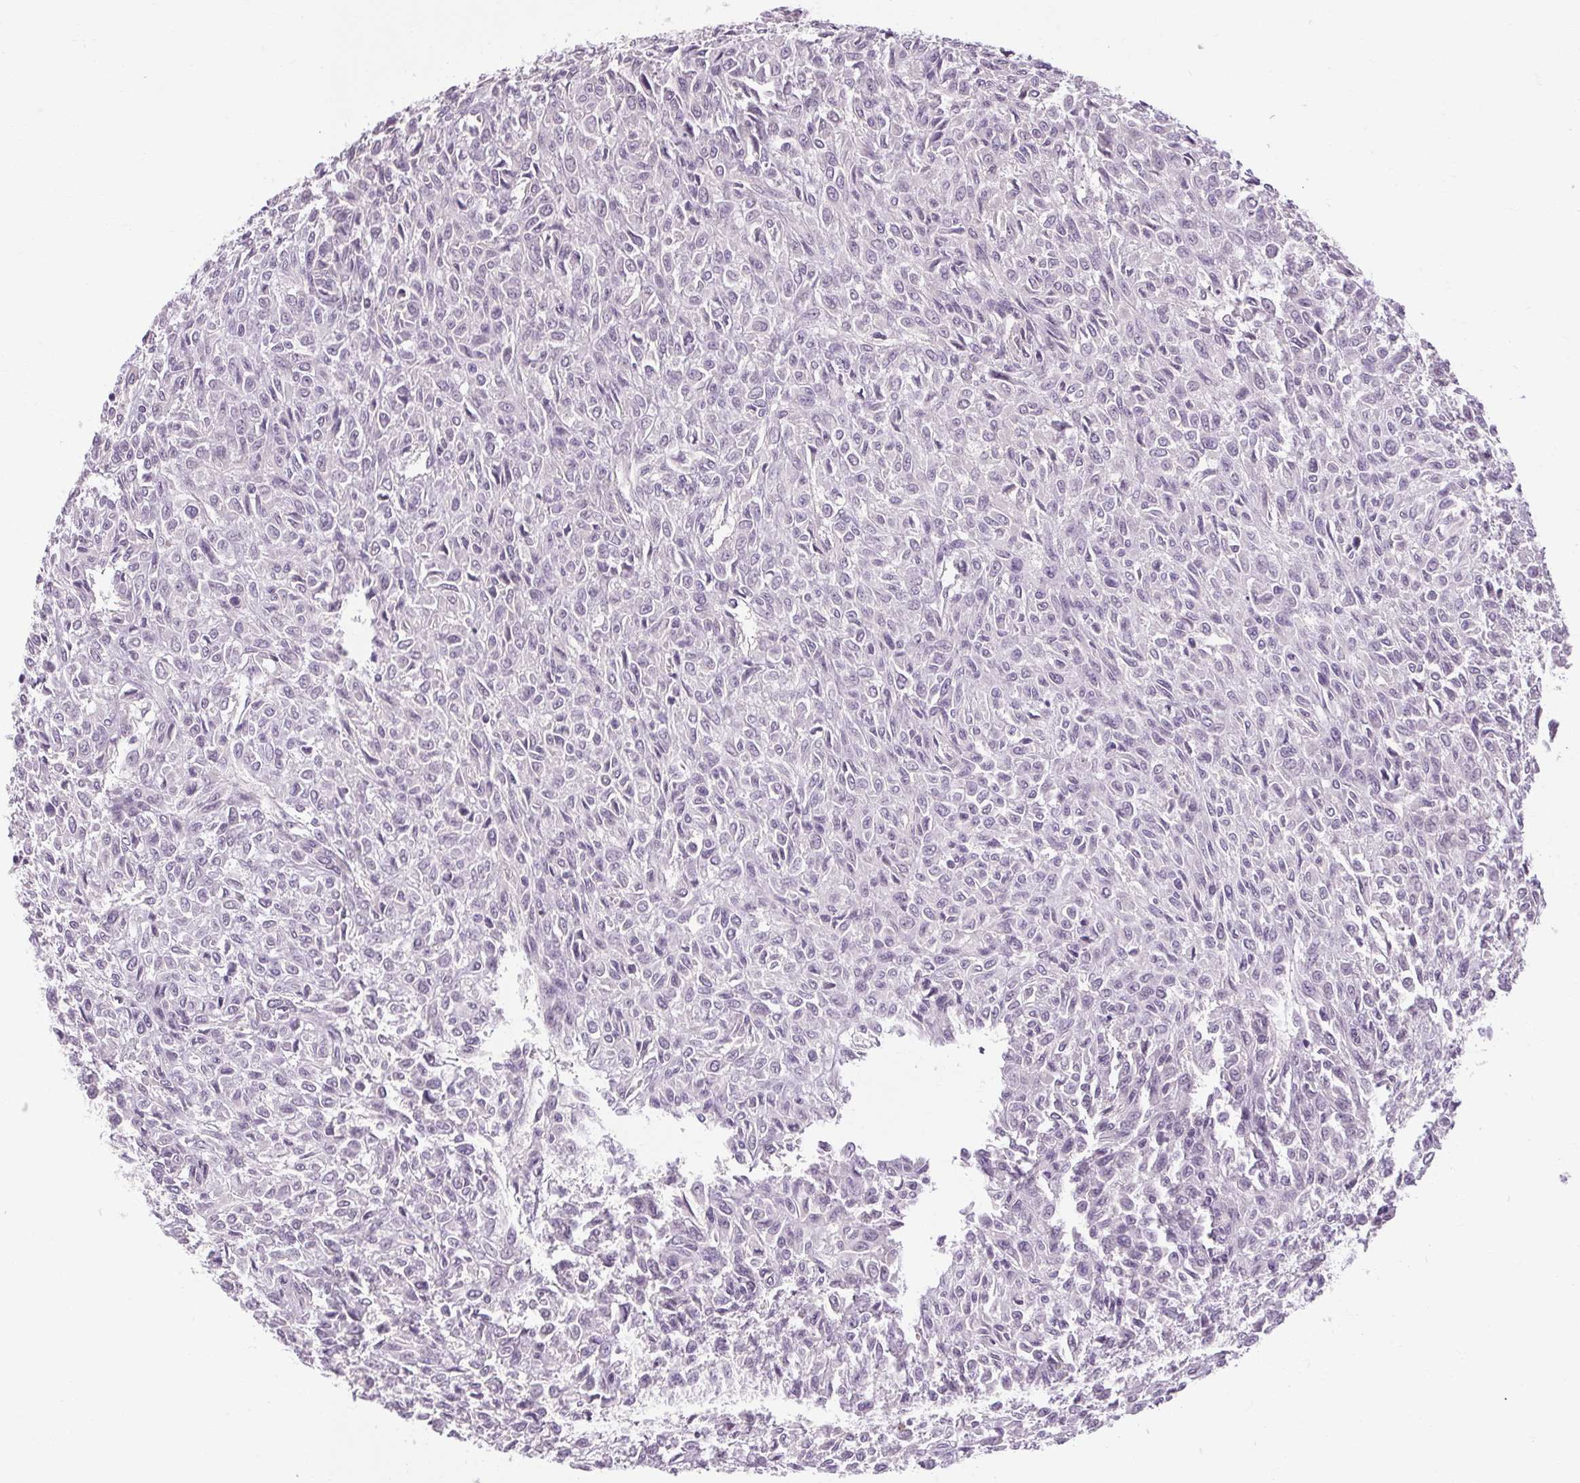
{"staining": {"intensity": "negative", "quantity": "none", "location": "none"}, "tissue": "renal cancer", "cell_type": "Tumor cells", "image_type": "cancer", "snomed": [{"axis": "morphology", "description": "Adenocarcinoma, NOS"}, {"axis": "topography", "description": "Kidney"}], "caption": "An image of renal cancer (adenocarcinoma) stained for a protein displays no brown staining in tumor cells.", "gene": "KLHL40", "patient": {"sex": "male", "age": 58}}